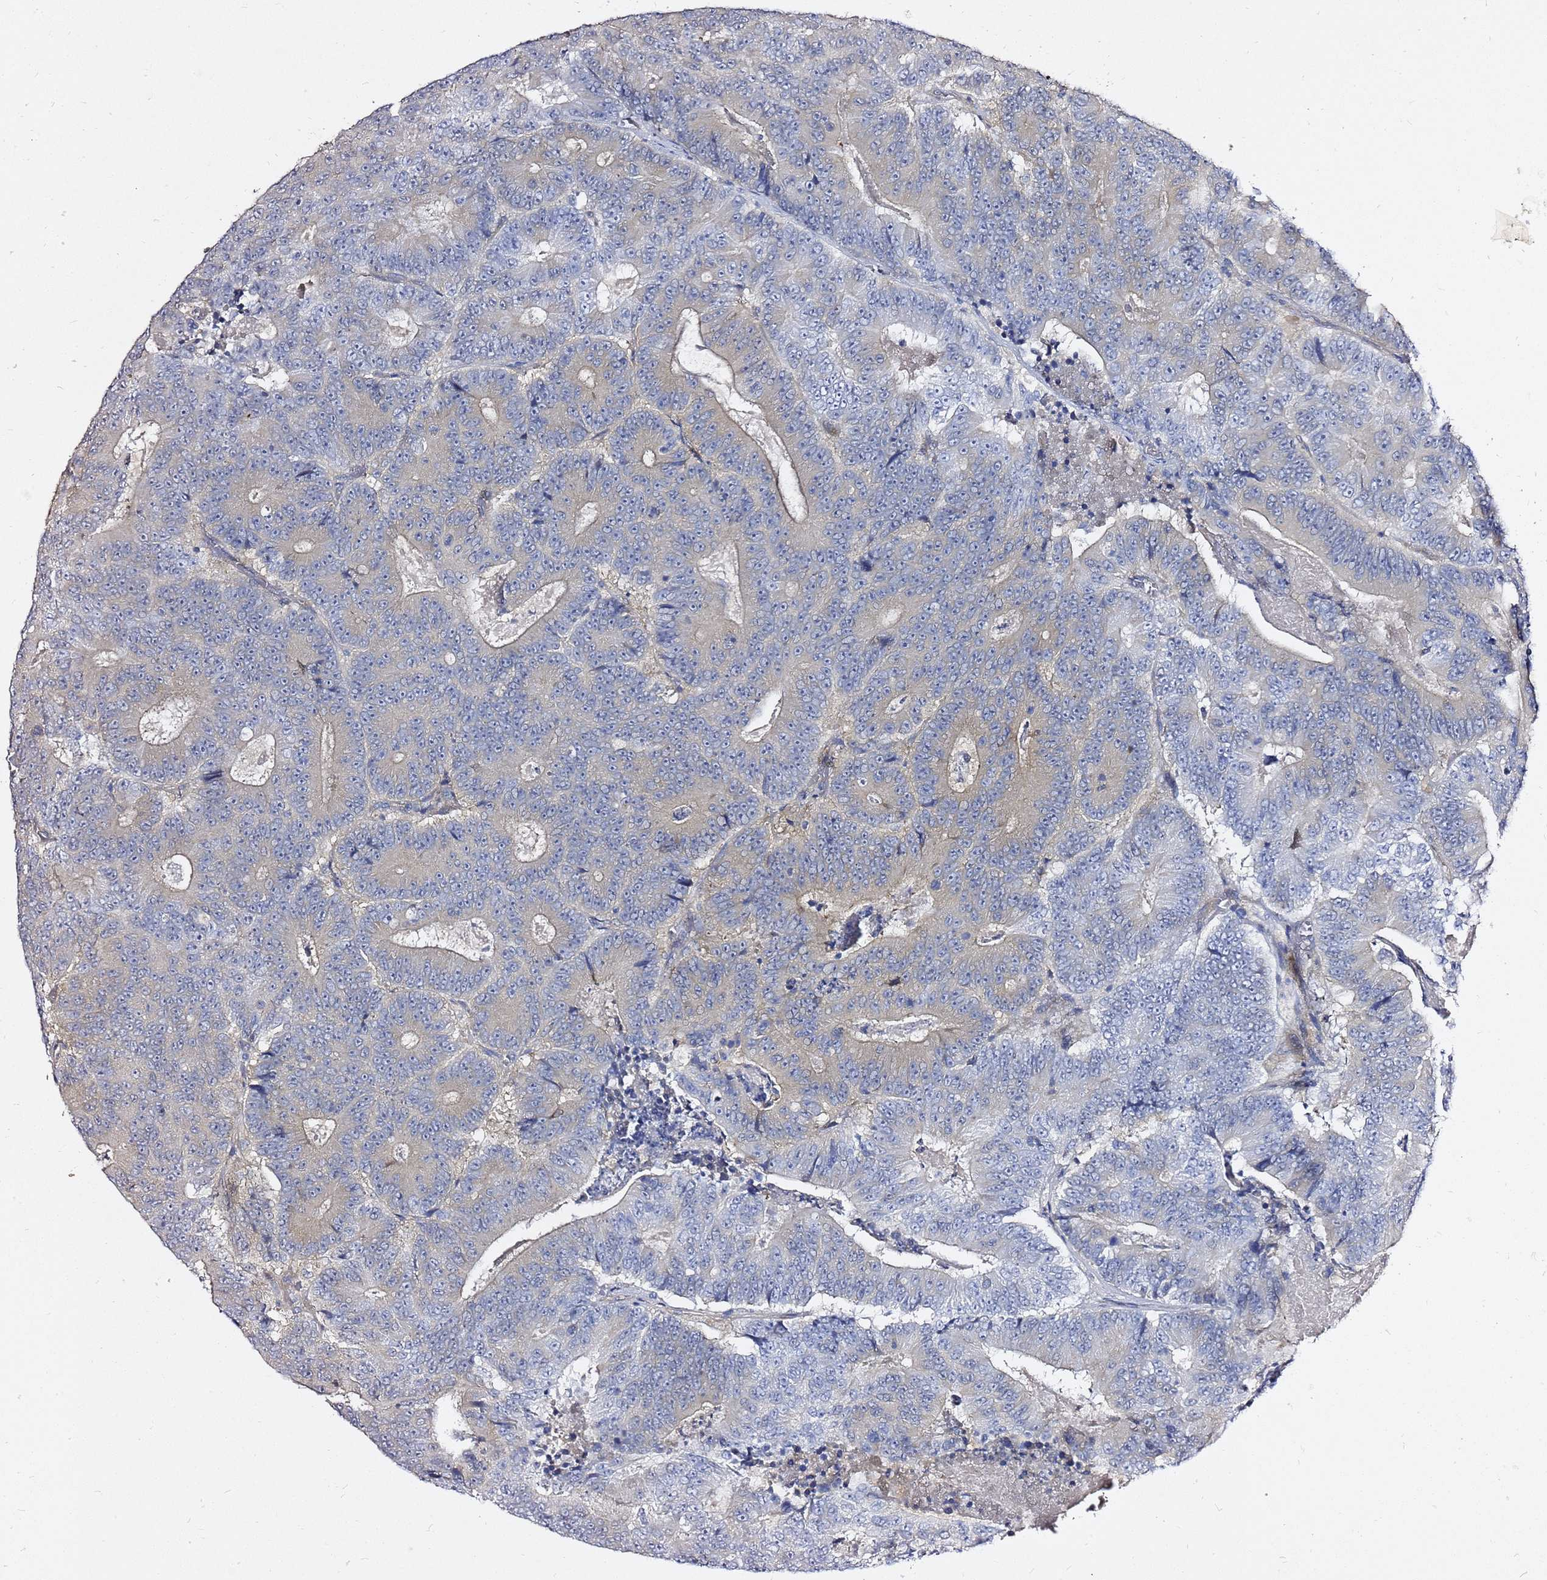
{"staining": {"intensity": "weak", "quantity": "<25%", "location": "cytoplasmic/membranous"}, "tissue": "colorectal cancer", "cell_type": "Tumor cells", "image_type": "cancer", "snomed": [{"axis": "morphology", "description": "Adenocarcinoma, NOS"}, {"axis": "topography", "description": "Colon"}], "caption": "Protein analysis of colorectal adenocarcinoma shows no significant positivity in tumor cells.", "gene": "MON1B", "patient": {"sex": "male", "age": 83}}